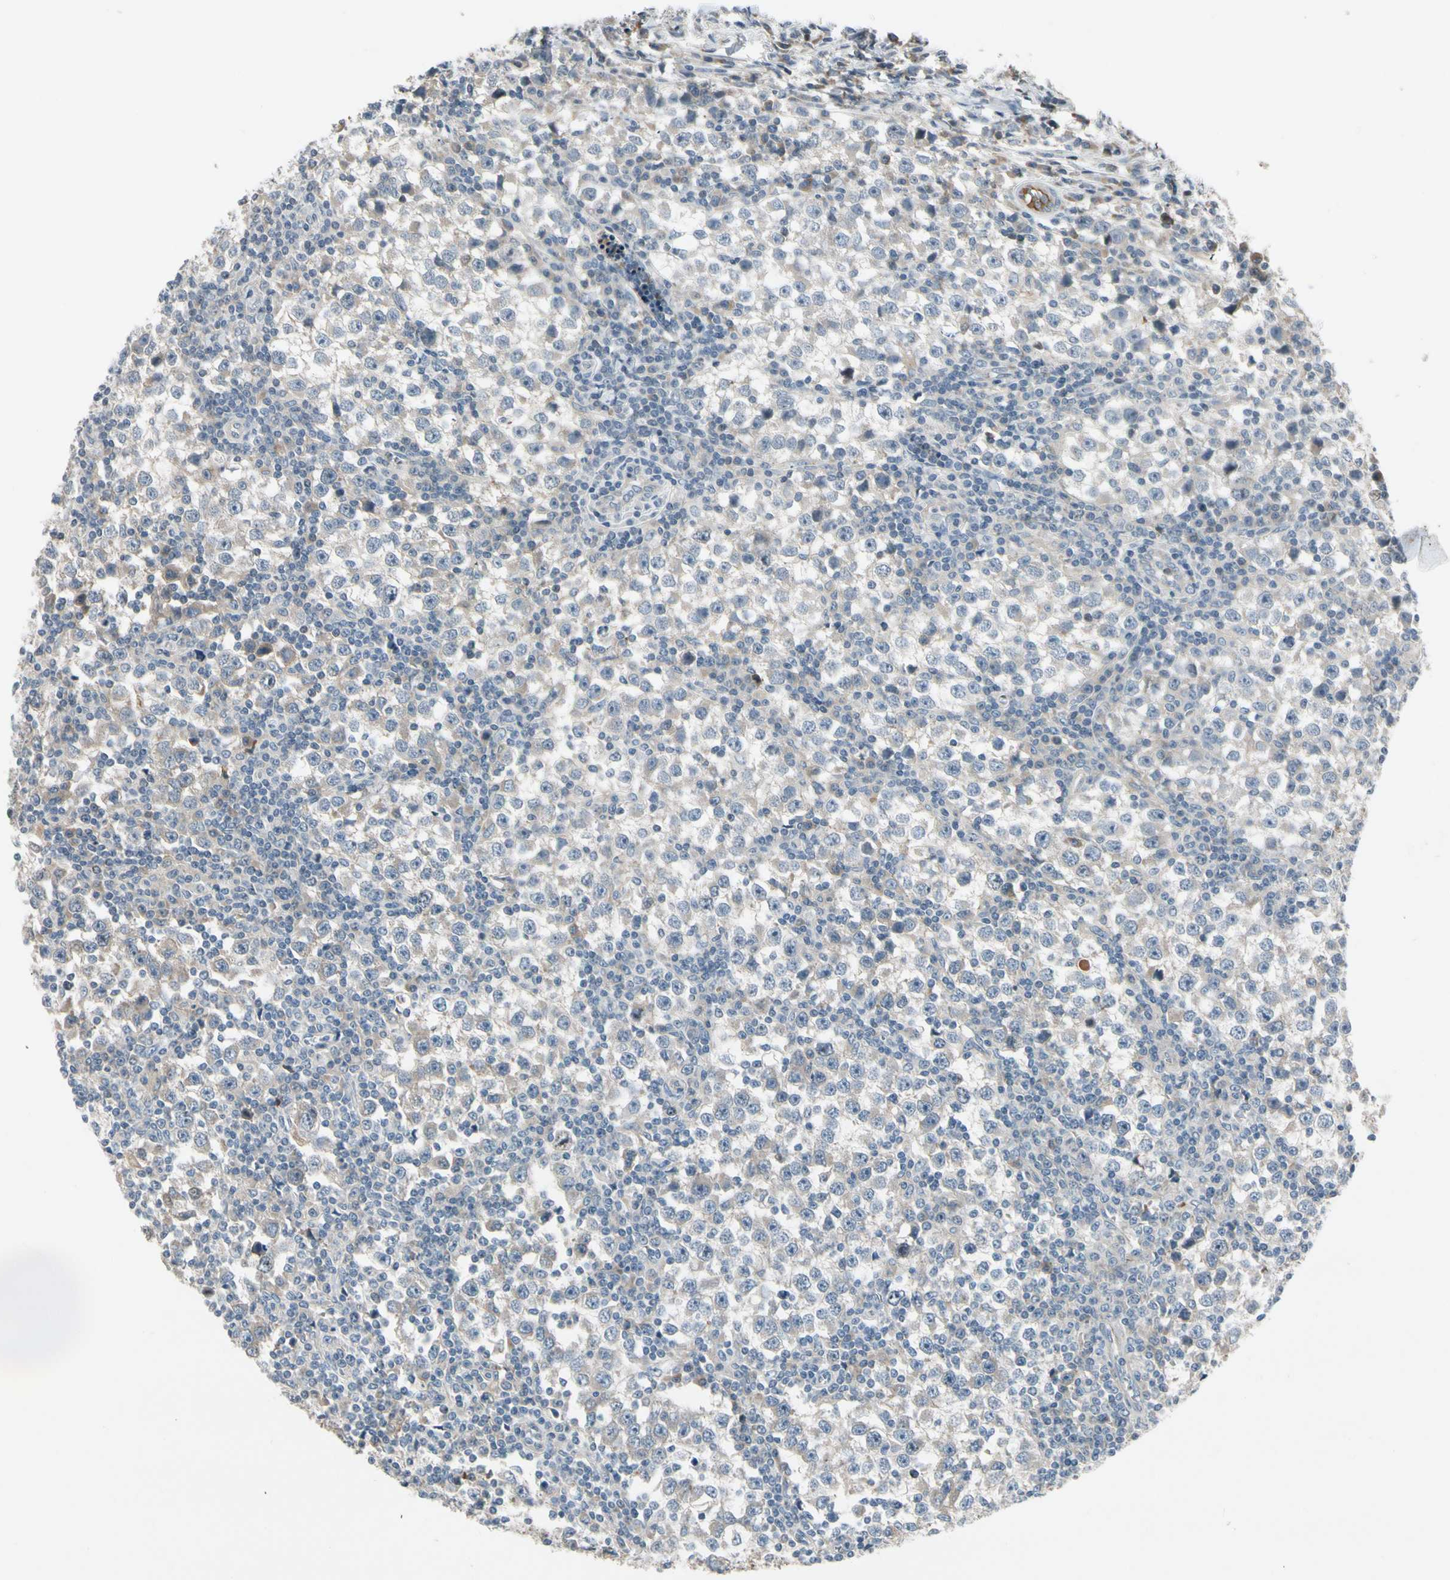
{"staining": {"intensity": "weak", "quantity": "25%-75%", "location": "cytoplasmic/membranous"}, "tissue": "testis cancer", "cell_type": "Tumor cells", "image_type": "cancer", "snomed": [{"axis": "morphology", "description": "Seminoma, NOS"}, {"axis": "topography", "description": "Testis"}], "caption": "Immunohistochemistry (DAB) staining of human seminoma (testis) demonstrates weak cytoplasmic/membranous protein positivity in about 25%-75% of tumor cells. (Brightfield microscopy of DAB IHC at high magnification).", "gene": "ICAM5", "patient": {"sex": "male", "age": 65}}